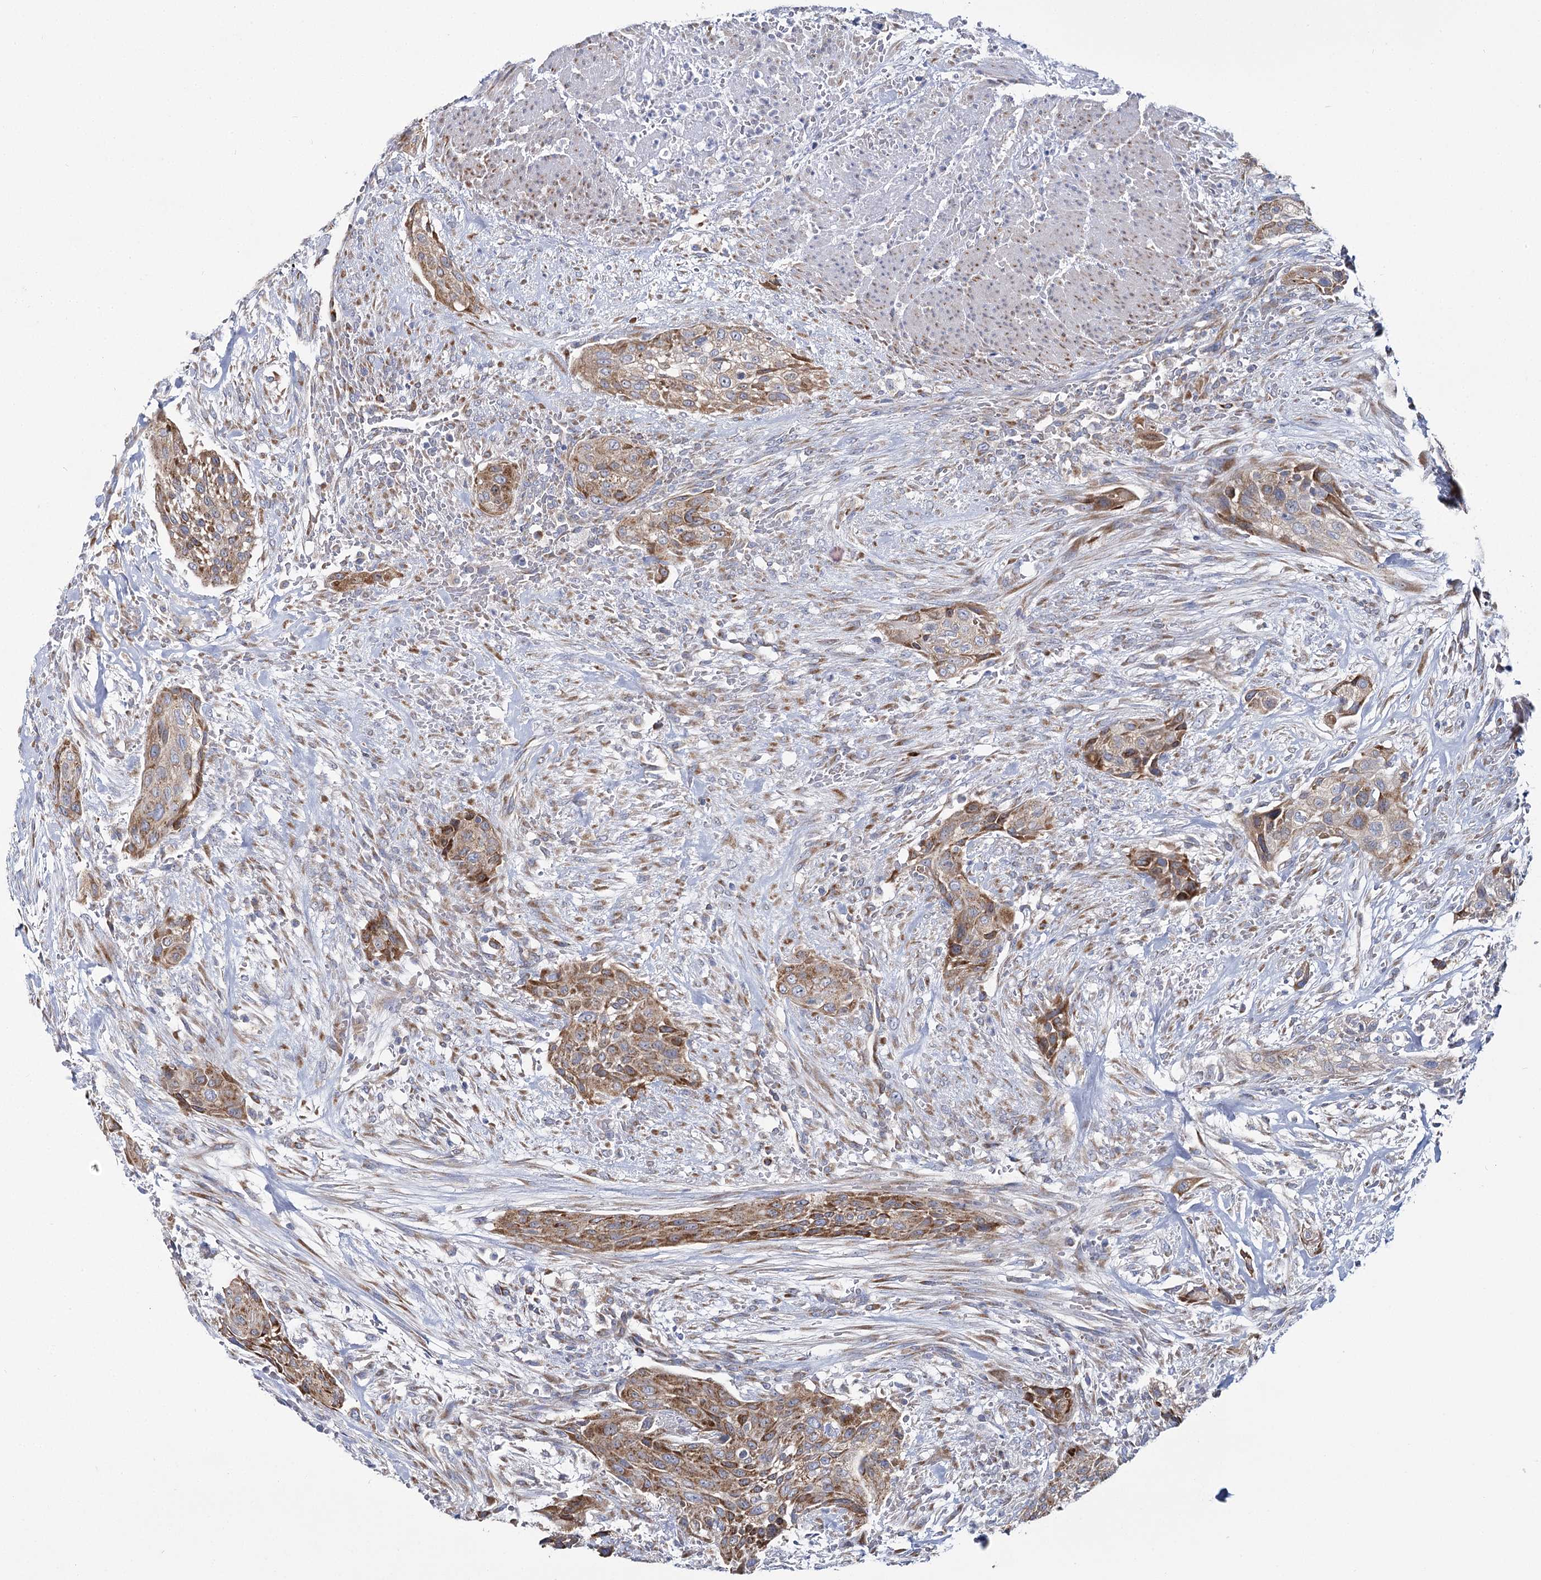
{"staining": {"intensity": "moderate", "quantity": ">75%", "location": "cytoplasmic/membranous"}, "tissue": "urothelial cancer", "cell_type": "Tumor cells", "image_type": "cancer", "snomed": [{"axis": "morphology", "description": "Urothelial carcinoma, High grade"}, {"axis": "topography", "description": "Urinary bladder"}], "caption": "Urothelial carcinoma (high-grade) stained for a protein reveals moderate cytoplasmic/membranous positivity in tumor cells.", "gene": "THUMPD3", "patient": {"sex": "male", "age": 35}}